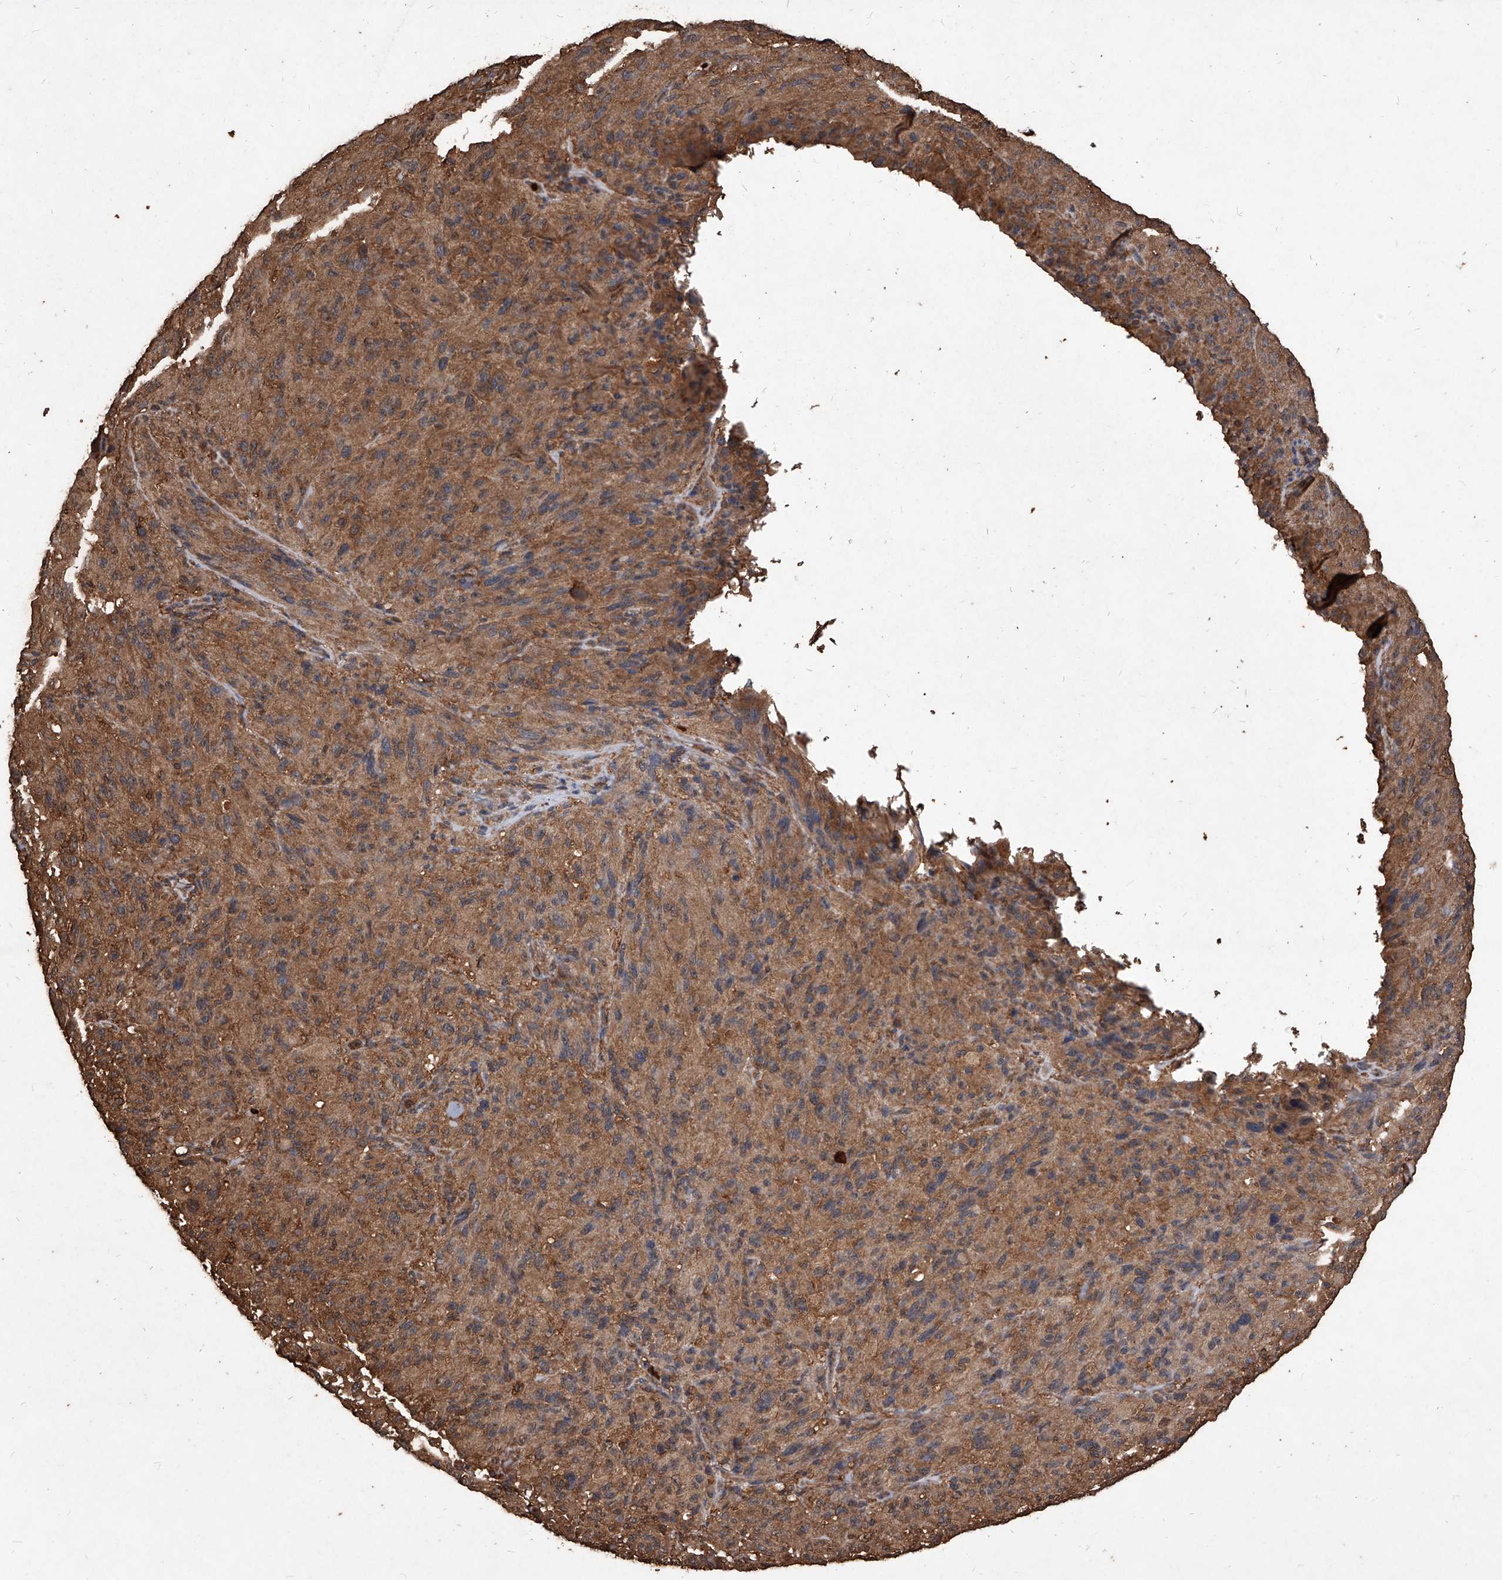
{"staining": {"intensity": "moderate", "quantity": ">75%", "location": "cytoplasmic/membranous"}, "tissue": "melanoma", "cell_type": "Tumor cells", "image_type": "cancer", "snomed": [{"axis": "morphology", "description": "Malignant melanoma, NOS"}, {"axis": "topography", "description": "Skin of head"}], "caption": "Immunohistochemical staining of malignant melanoma exhibits moderate cytoplasmic/membranous protein positivity in about >75% of tumor cells.", "gene": "UCP2", "patient": {"sex": "male", "age": 96}}